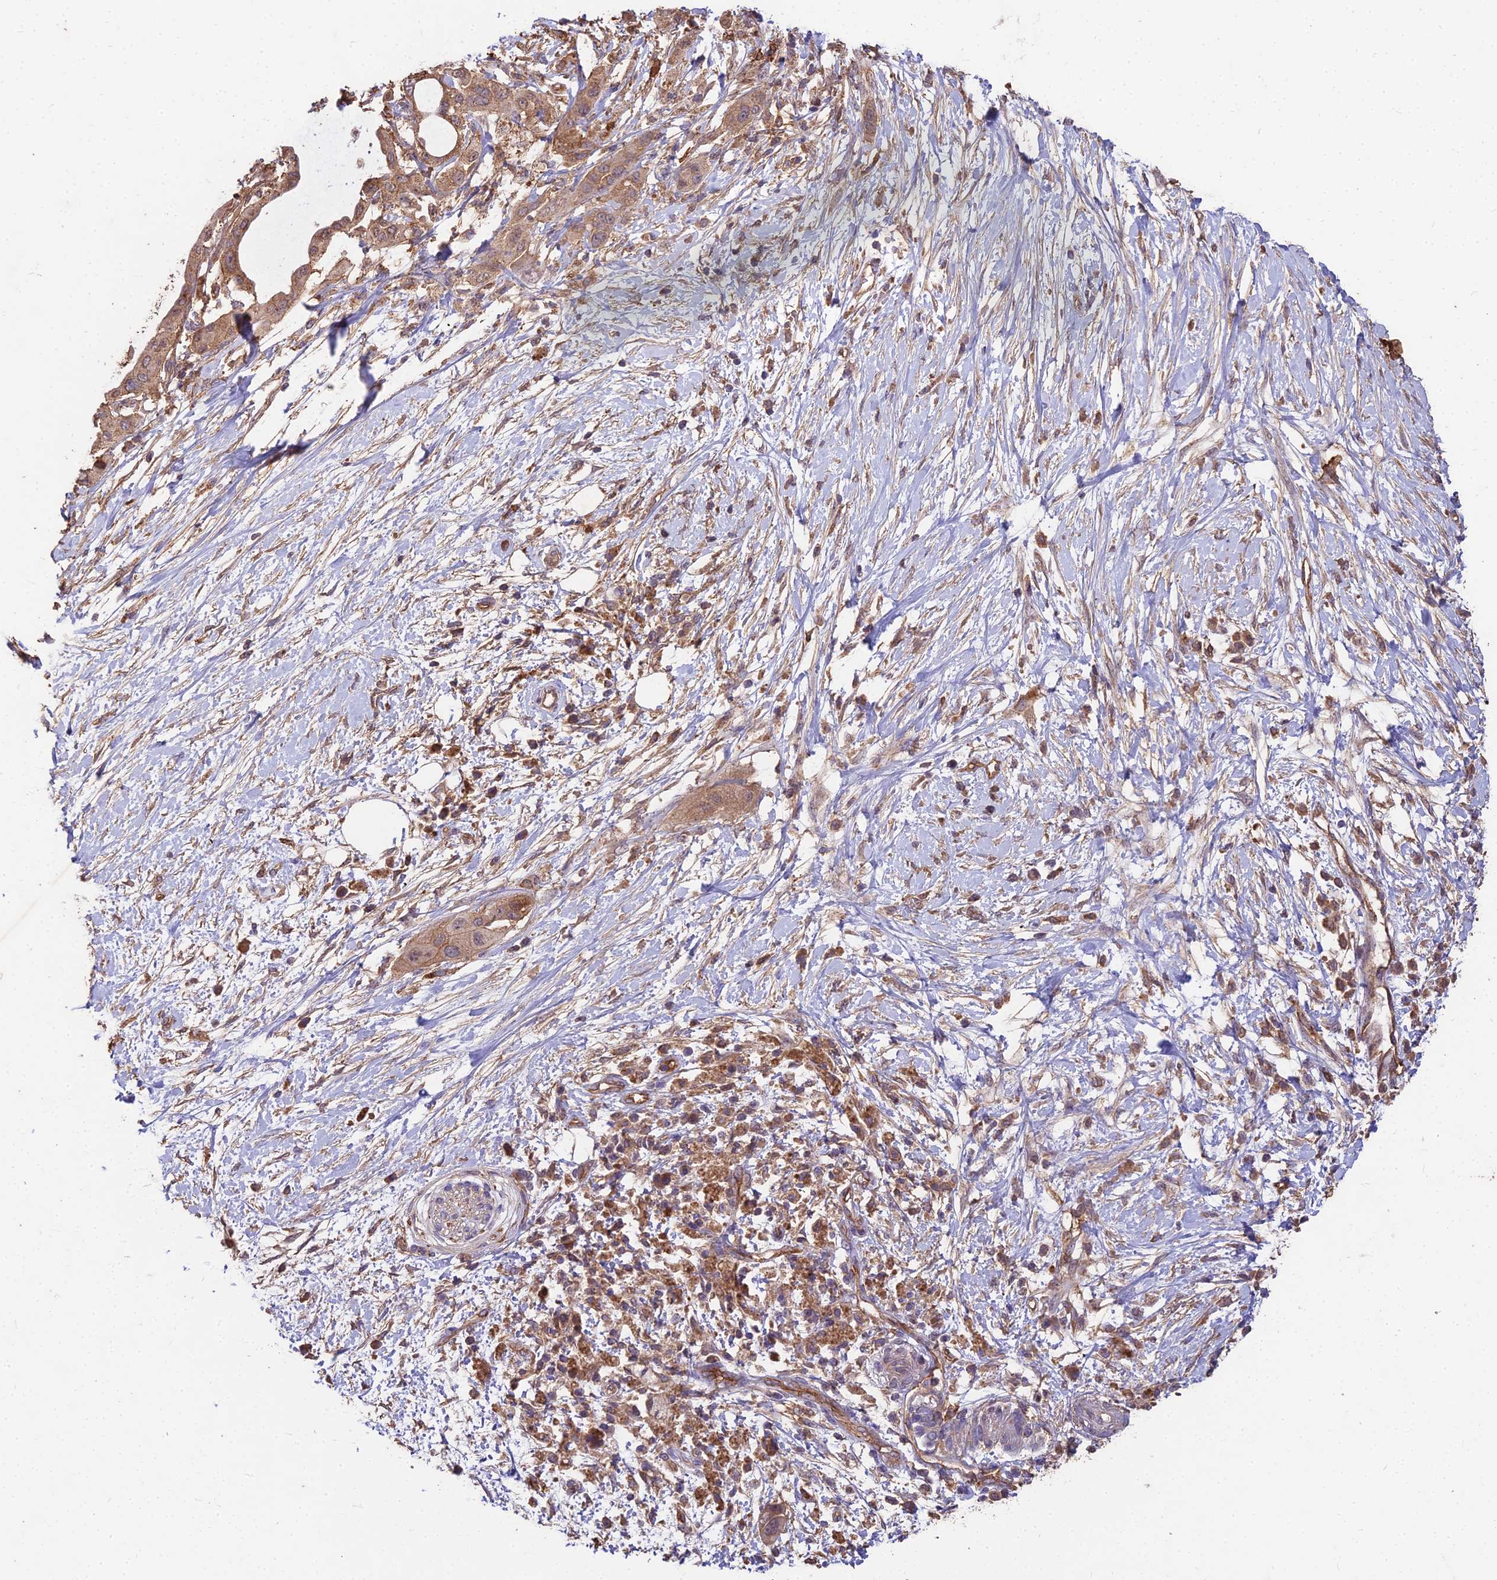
{"staining": {"intensity": "strong", "quantity": ">75%", "location": "cytoplasmic/membranous"}, "tissue": "pancreatic cancer", "cell_type": "Tumor cells", "image_type": "cancer", "snomed": [{"axis": "morphology", "description": "Adenocarcinoma, NOS"}, {"axis": "topography", "description": "Pancreas"}], "caption": "This is a histology image of immunohistochemistry (IHC) staining of pancreatic cancer, which shows strong expression in the cytoplasmic/membranous of tumor cells.", "gene": "CEMIP2", "patient": {"sex": "male", "age": 68}}